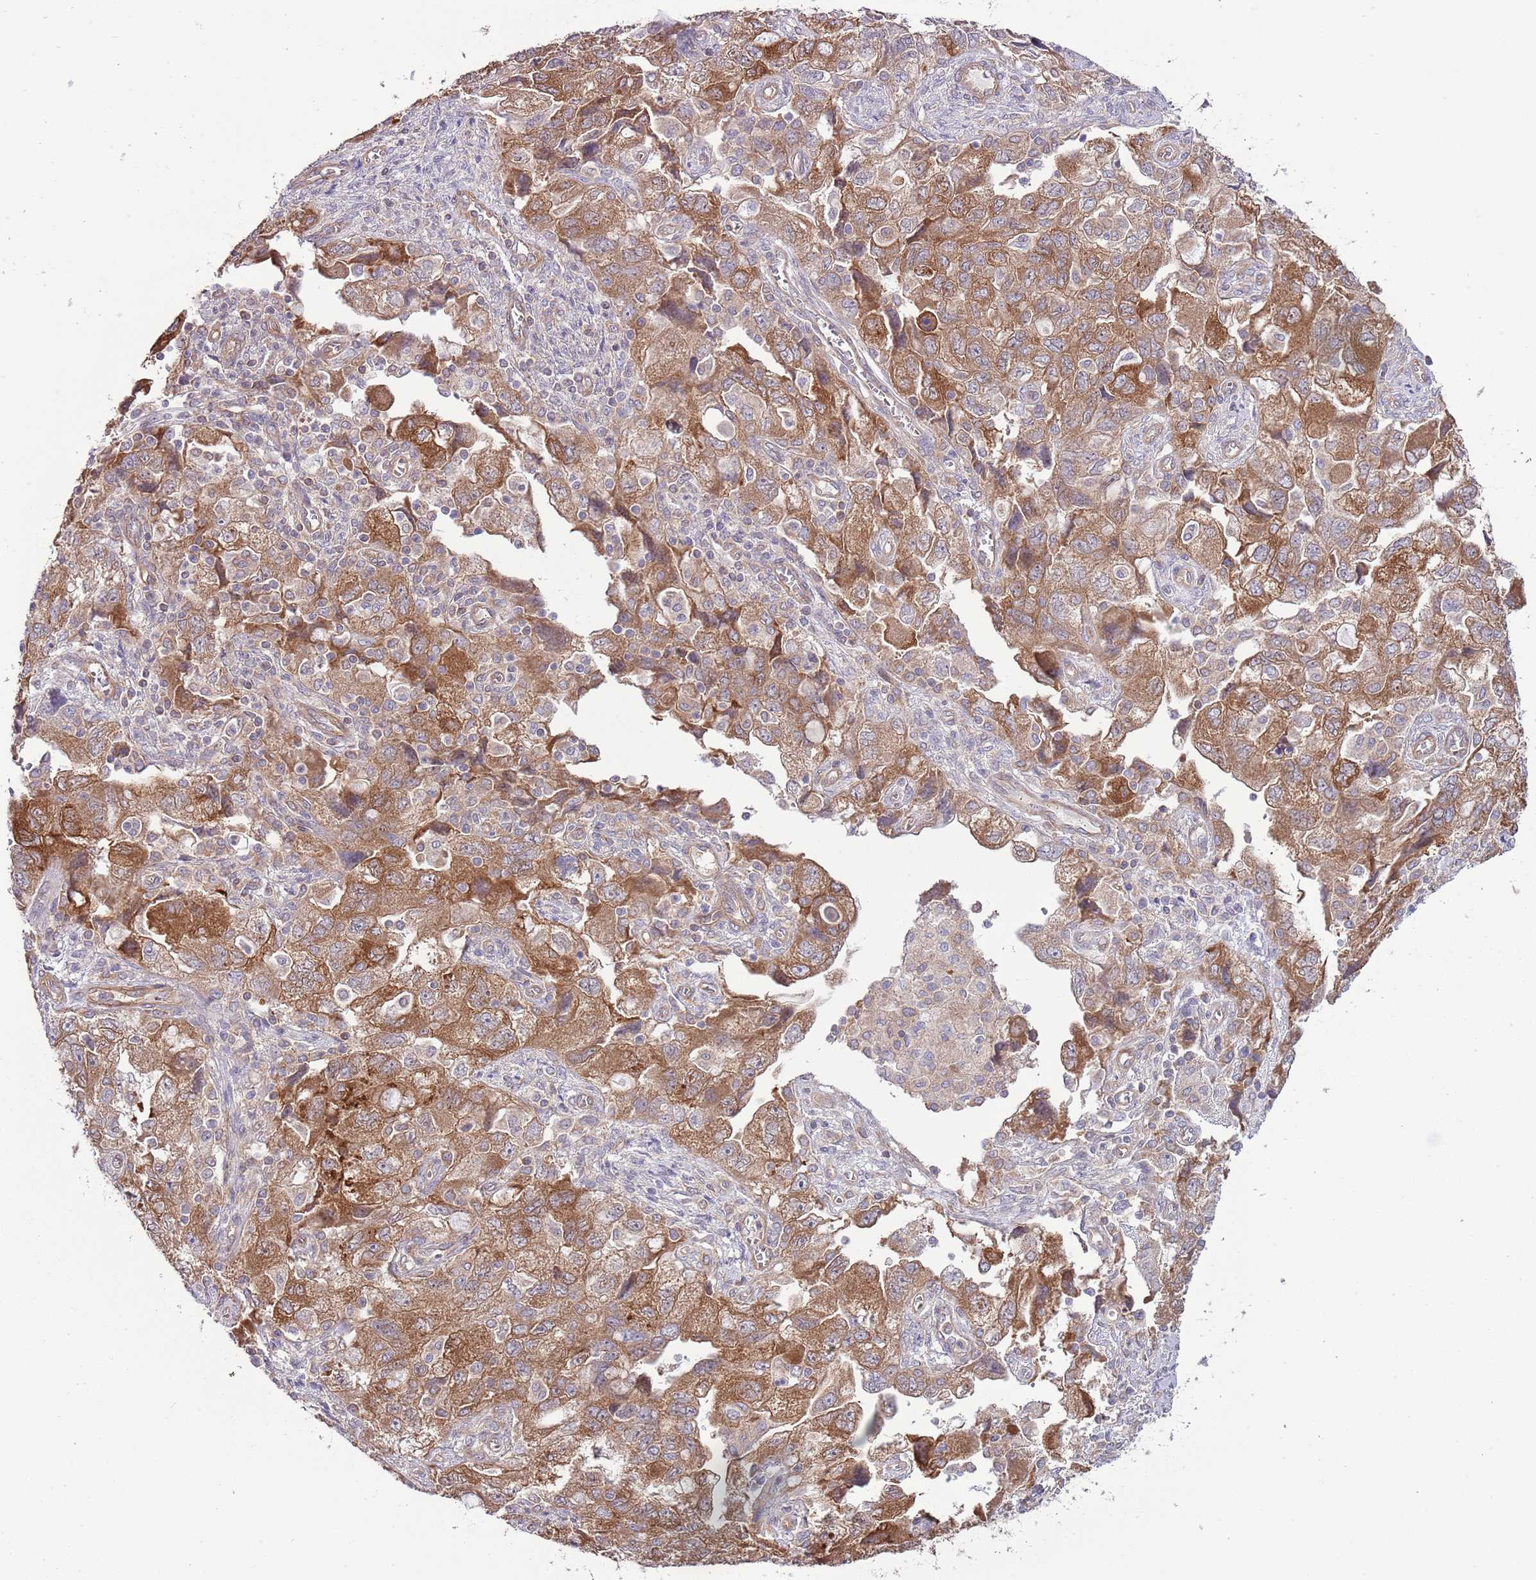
{"staining": {"intensity": "moderate", "quantity": ">75%", "location": "cytoplasmic/membranous"}, "tissue": "ovarian cancer", "cell_type": "Tumor cells", "image_type": "cancer", "snomed": [{"axis": "morphology", "description": "Carcinoma, NOS"}, {"axis": "morphology", "description": "Cystadenocarcinoma, serous, NOS"}, {"axis": "topography", "description": "Ovary"}], "caption": "Ovarian cancer was stained to show a protein in brown. There is medium levels of moderate cytoplasmic/membranous staining in approximately >75% of tumor cells.", "gene": "LPIN2", "patient": {"sex": "female", "age": 69}}